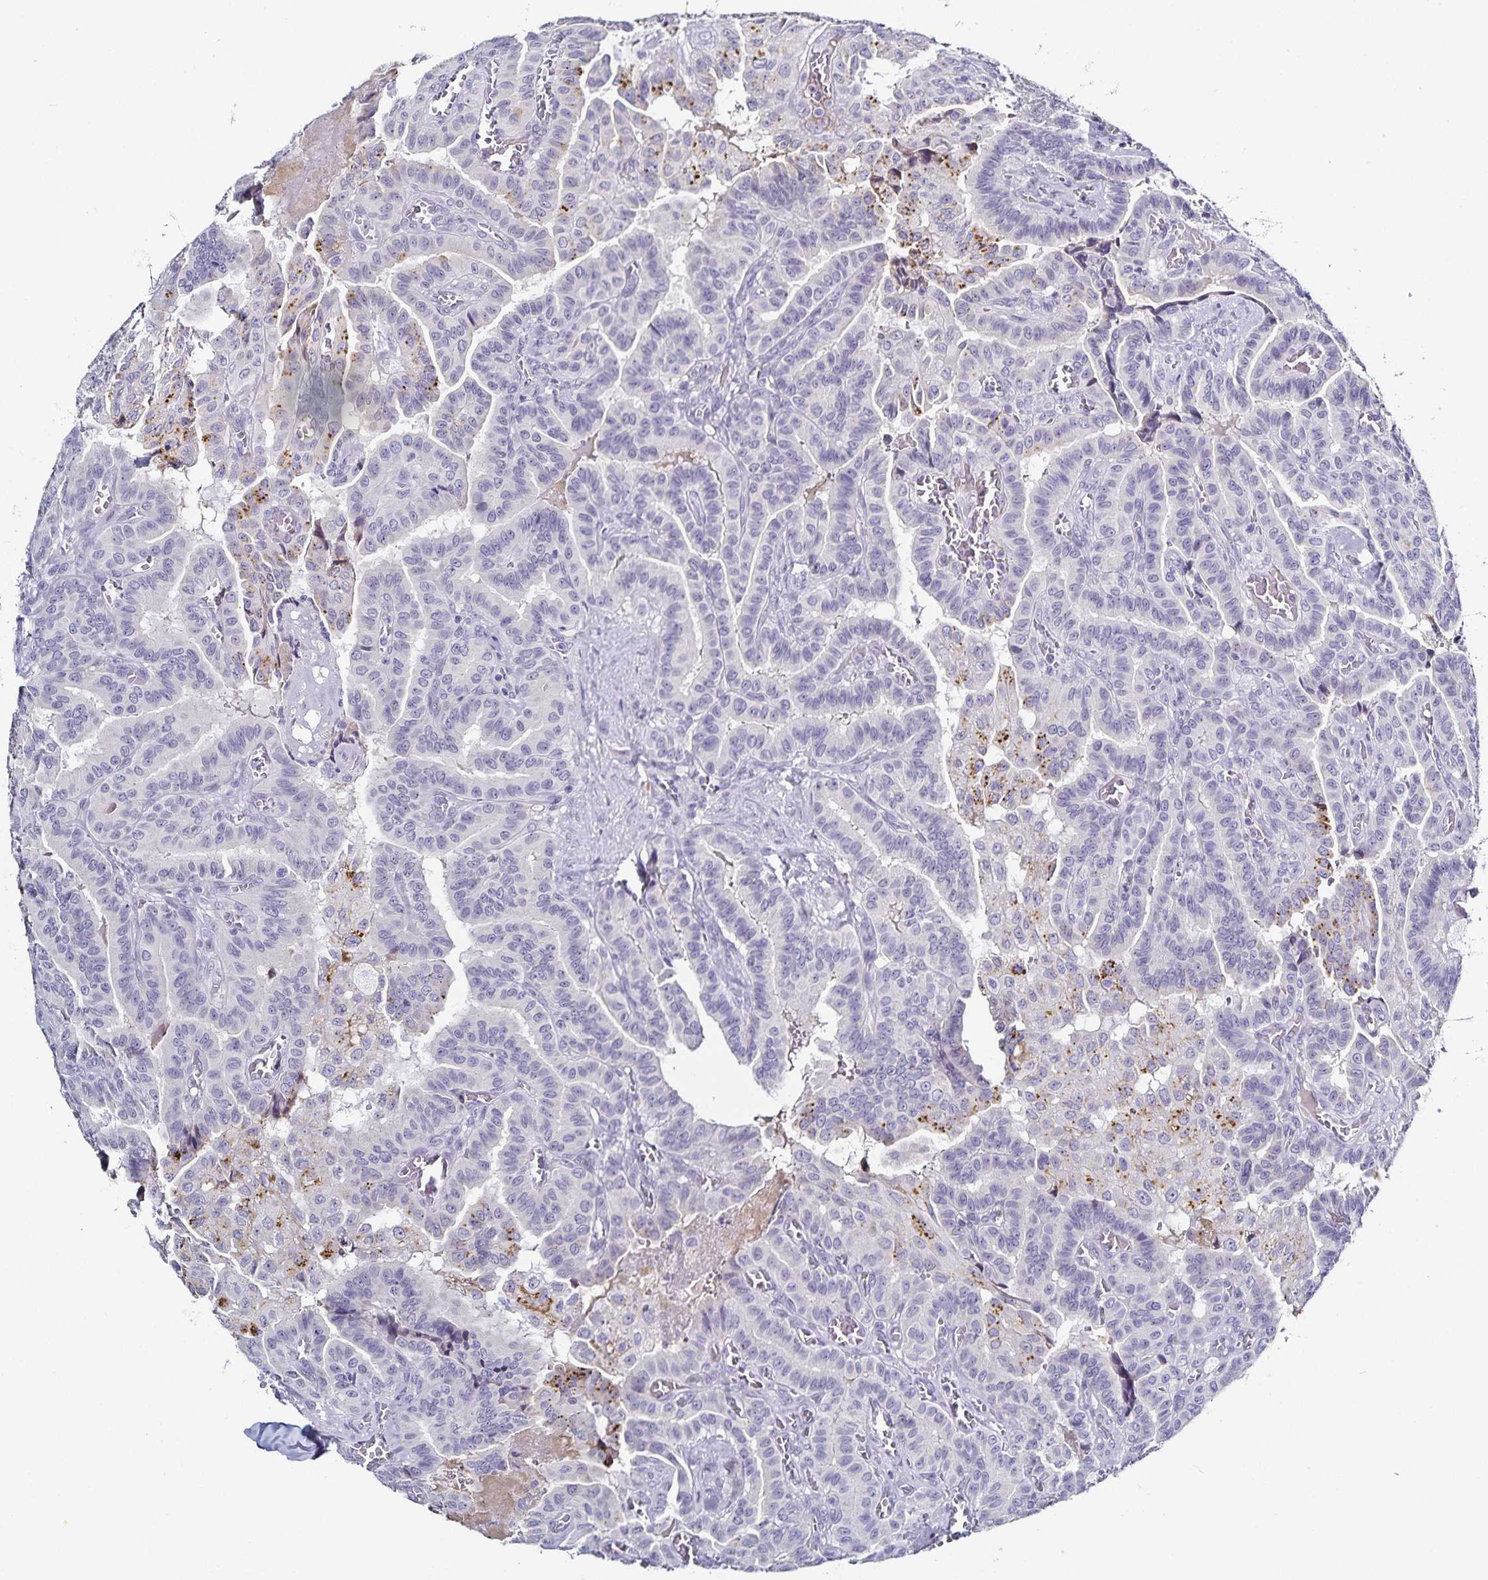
{"staining": {"intensity": "moderate", "quantity": "<25%", "location": "cytoplasmic/membranous"}, "tissue": "thyroid cancer", "cell_type": "Tumor cells", "image_type": "cancer", "snomed": [{"axis": "morphology", "description": "Papillary adenocarcinoma, NOS"}, {"axis": "morphology", "description": "Papillary adenoma metastatic"}, {"axis": "topography", "description": "Thyroid gland"}], "caption": "Immunohistochemistry photomicrograph of neoplastic tissue: human thyroid cancer stained using IHC shows low levels of moderate protein expression localized specifically in the cytoplasmic/membranous of tumor cells, appearing as a cytoplasmic/membranous brown color.", "gene": "TTR", "patient": {"sex": "male", "age": 87}}